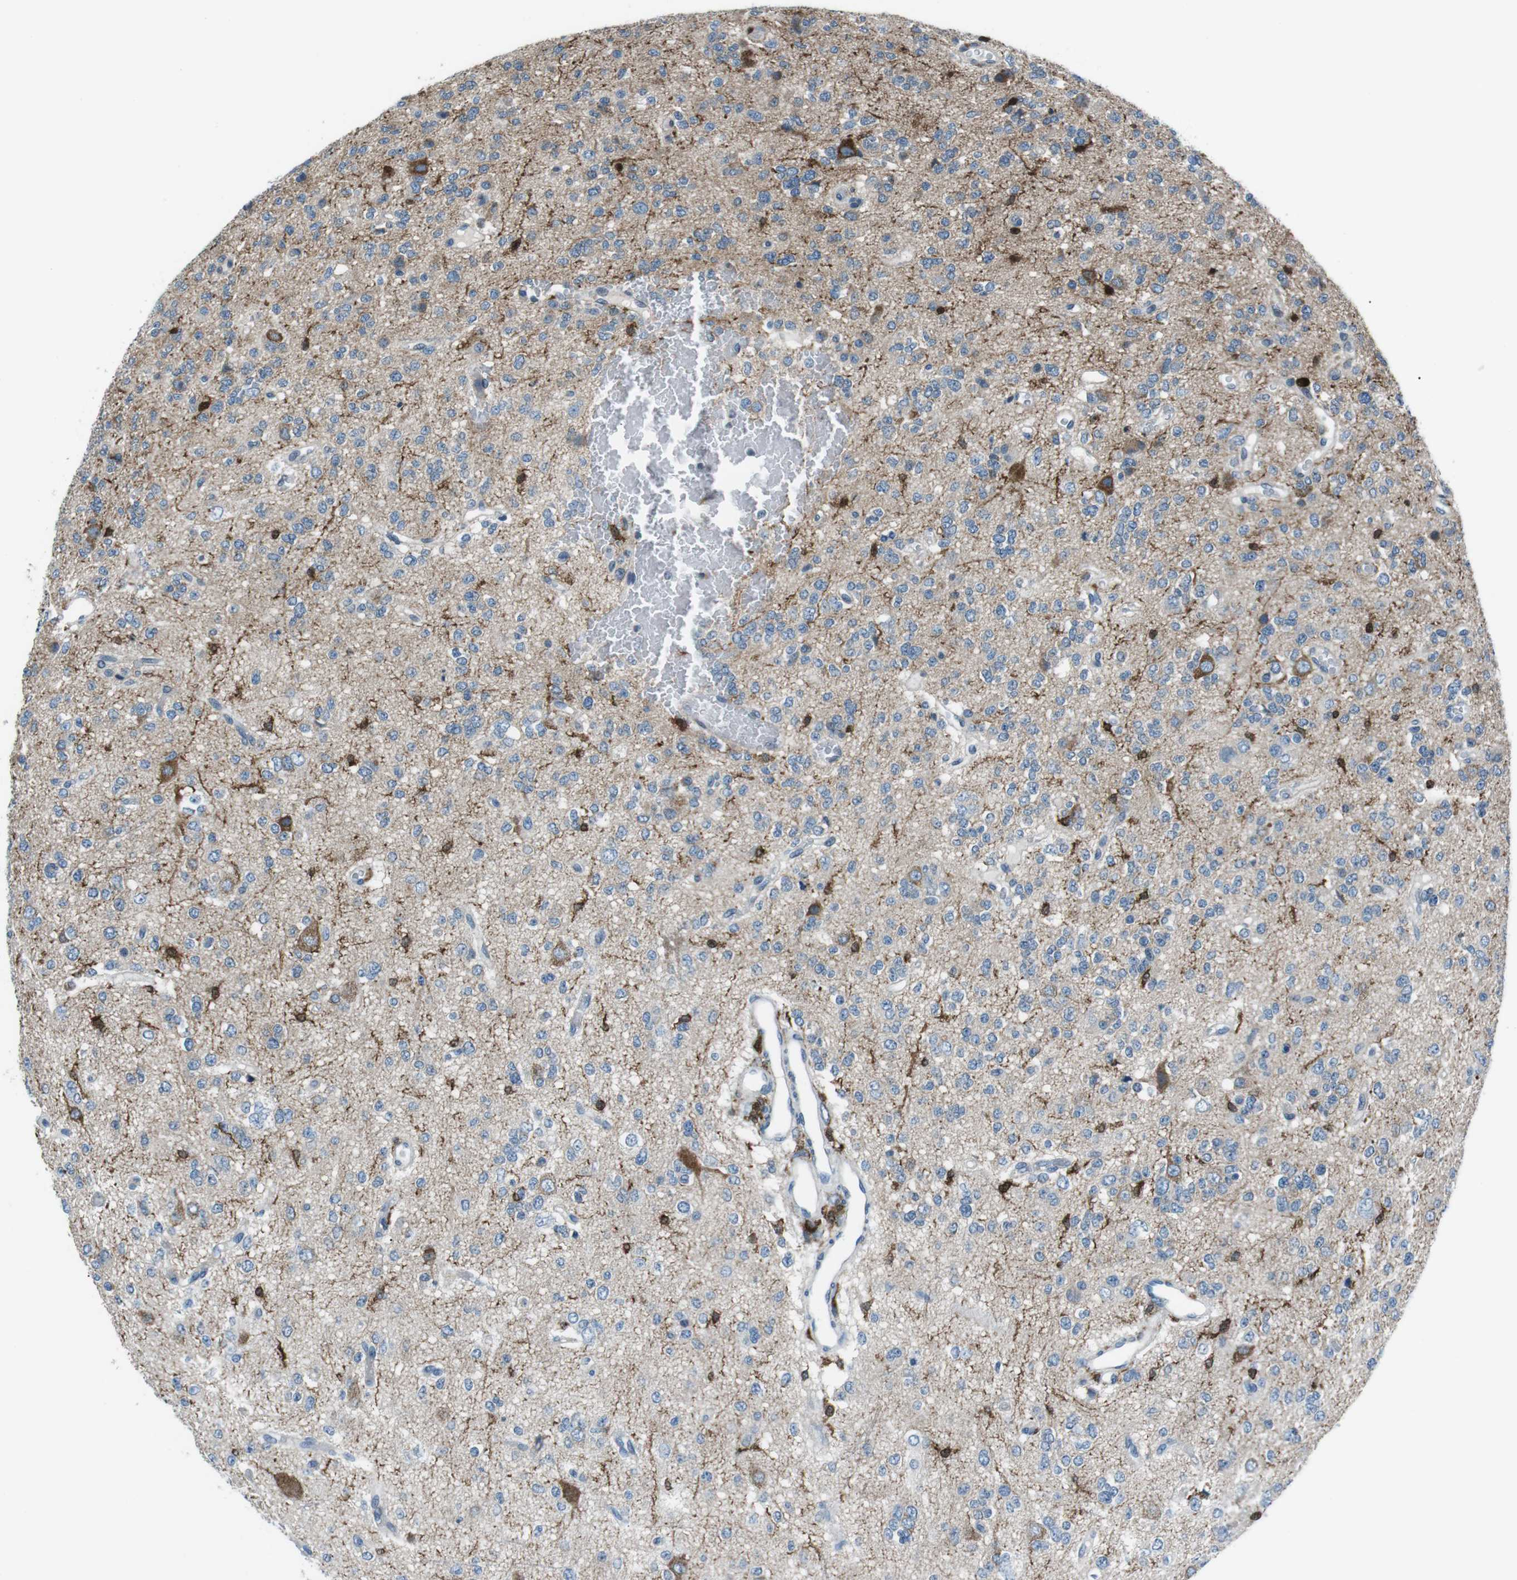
{"staining": {"intensity": "strong", "quantity": "<25%", "location": "cytoplasmic/membranous"}, "tissue": "glioma", "cell_type": "Tumor cells", "image_type": "cancer", "snomed": [{"axis": "morphology", "description": "Glioma, malignant, Low grade"}, {"axis": "topography", "description": "Brain"}], "caption": "Low-grade glioma (malignant) was stained to show a protein in brown. There is medium levels of strong cytoplasmic/membranous positivity in approximately <25% of tumor cells.", "gene": "BLNK", "patient": {"sex": "male", "age": 38}}